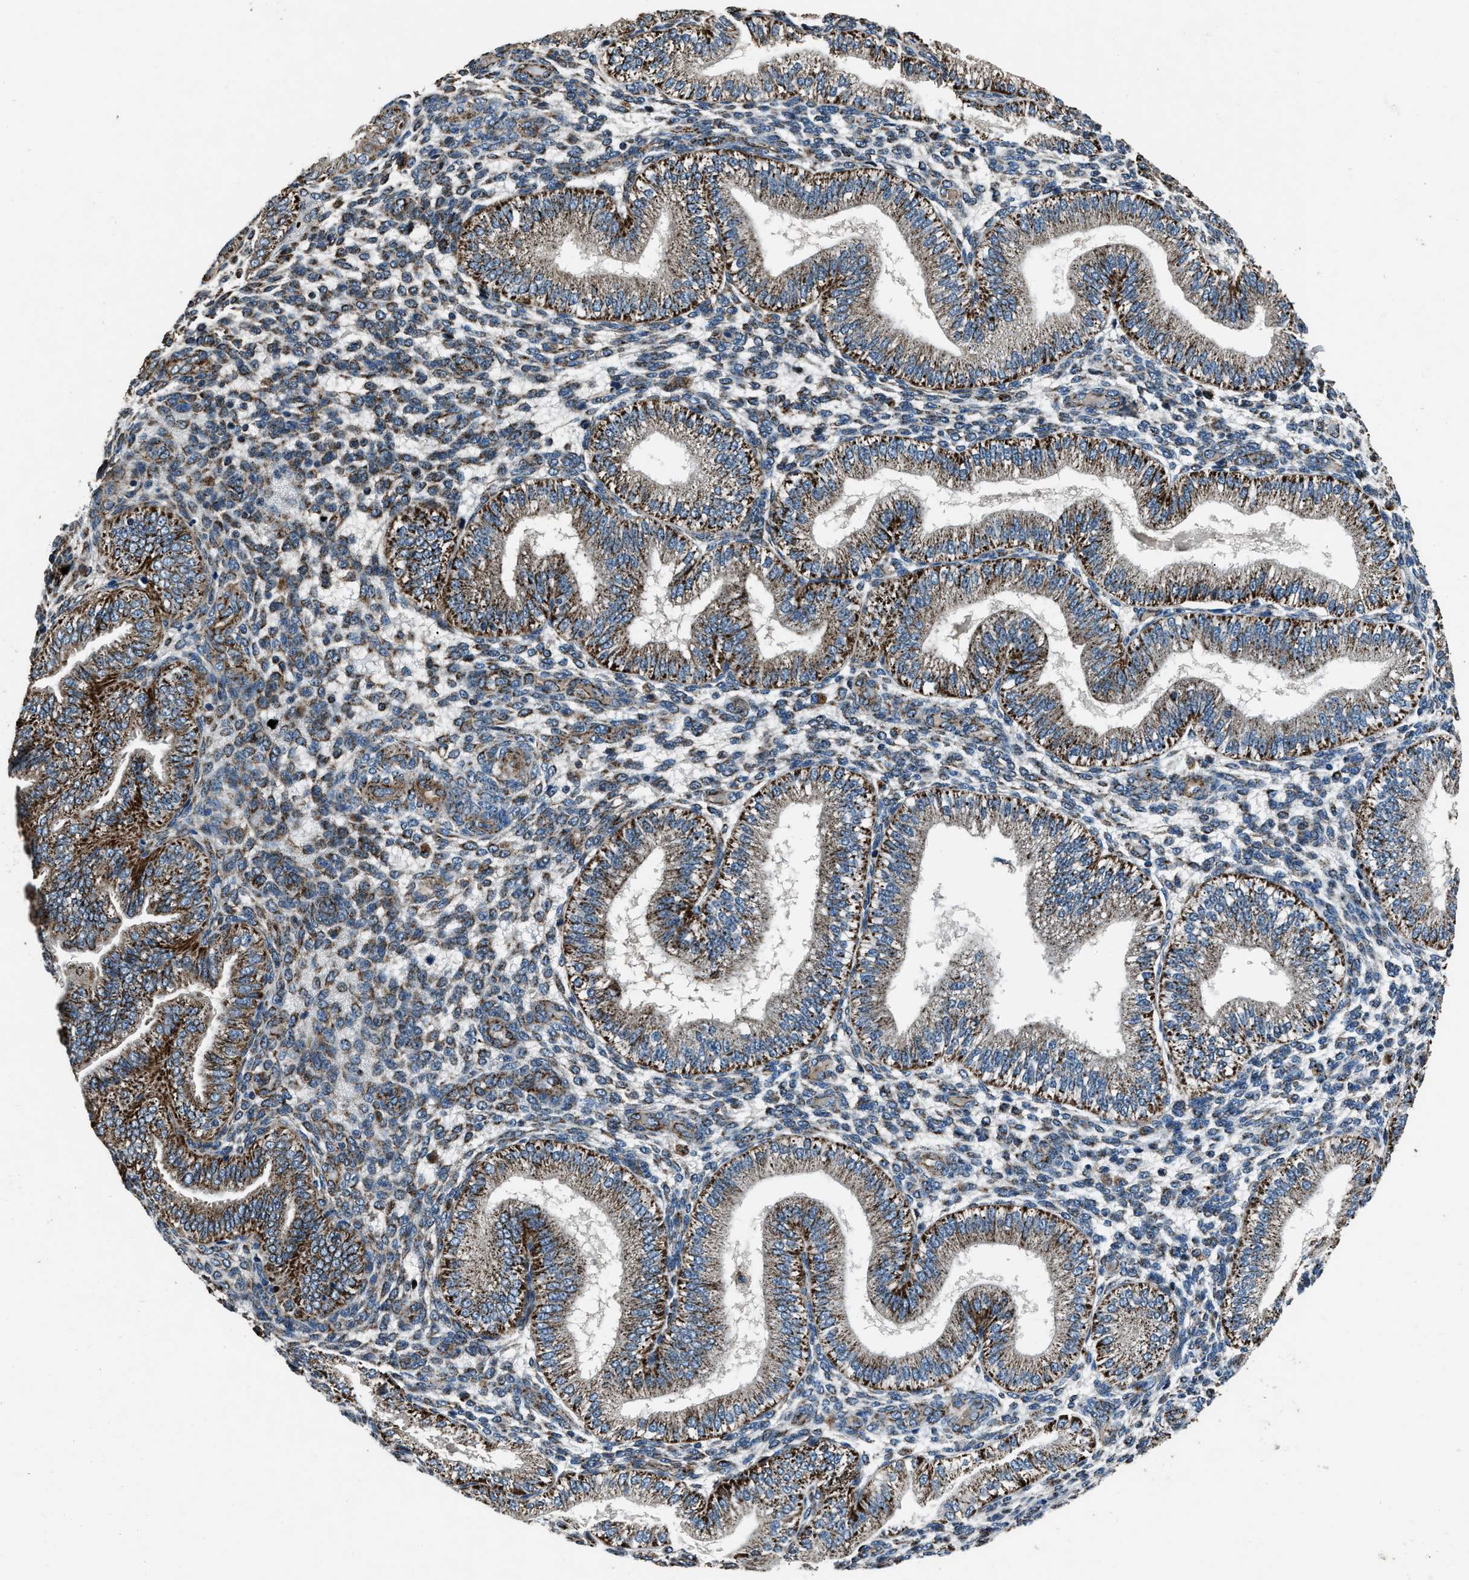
{"staining": {"intensity": "weak", "quantity": "25%-75%", "location": "cytoplasmic/membranous"}, "tissue": "endometrium", "cell_type": "Cells in endometrial stroma", "image_type": "normal", "snomed": [{"axis": "morphology", "description": "Normal tissue, NOS"}, {"axis": "topography", "description": "Endometrium"}], "caption": "Protein analysis of benign endometrium exhibits weak cytoplasmic/membranous expression in approximately 25%-75% of cells in endometrial stroma. The protein is stained brown, and the nuclei are stained in blue (DAB IHC with brightfield microscopy, high magnification).", "gene": "OGDH", "patient": {"sex": "female", "age": 39}}